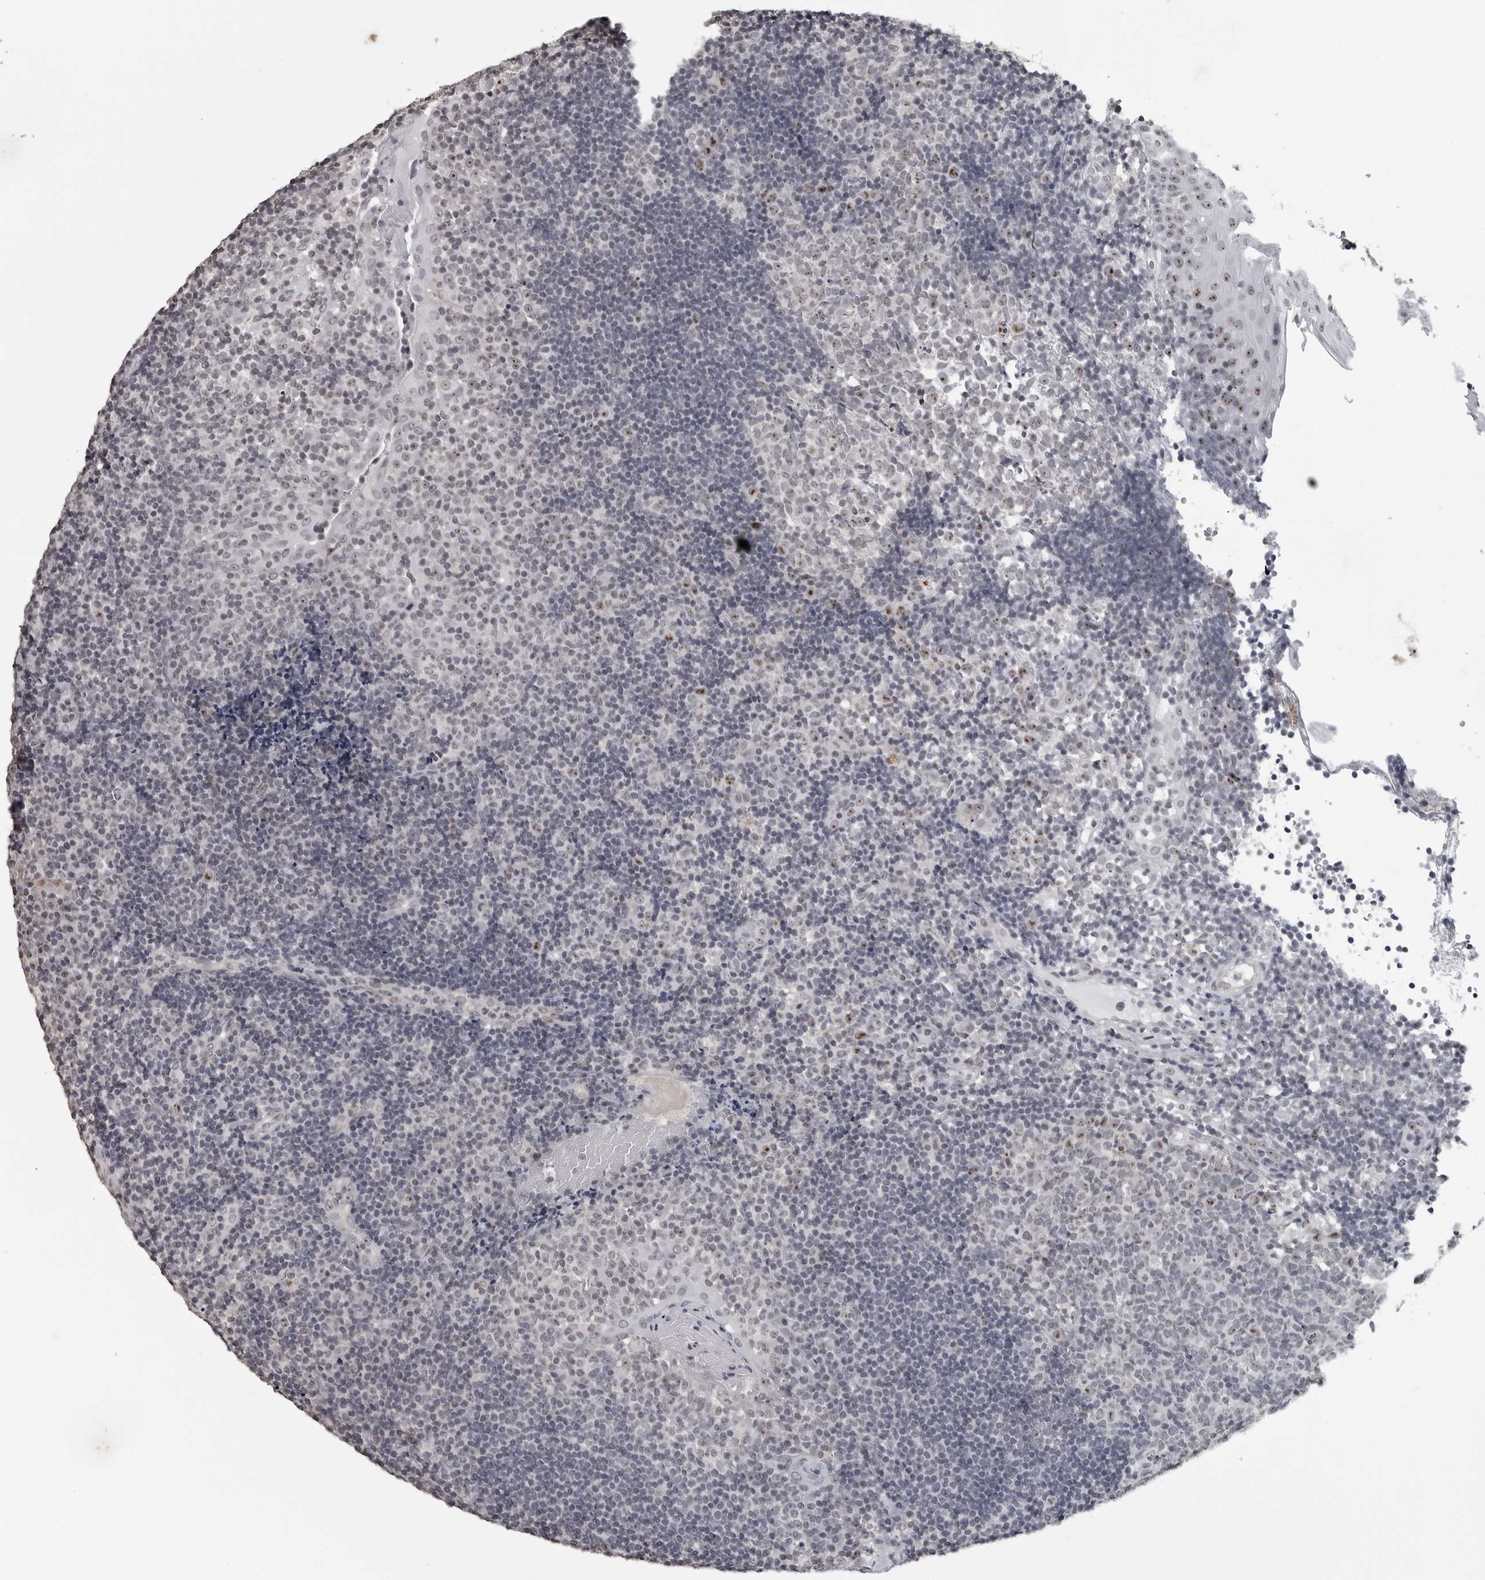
{"staining": {"intensity": "negative", "quantity": "none", "location": "none"}, "tissue": "tonsil", "cell_type": "Germinal center cells", "image_type": "normal", "snomed": [{"axis": "morphology", "description": "Normal tissue, NOS"}, {"axis": "topography", "description": "Tonsil"}], "caption": "This is a photomicrograph of immunohistochemistry (IHC) staining of unremarkable tonsil, which shows no expression in germinal center cells. (Immunohistochemistry (ihc), brightfield microscopy, high magnification).", "gene": "DDX54", "patient": {"sex": "female", "age": 40}}